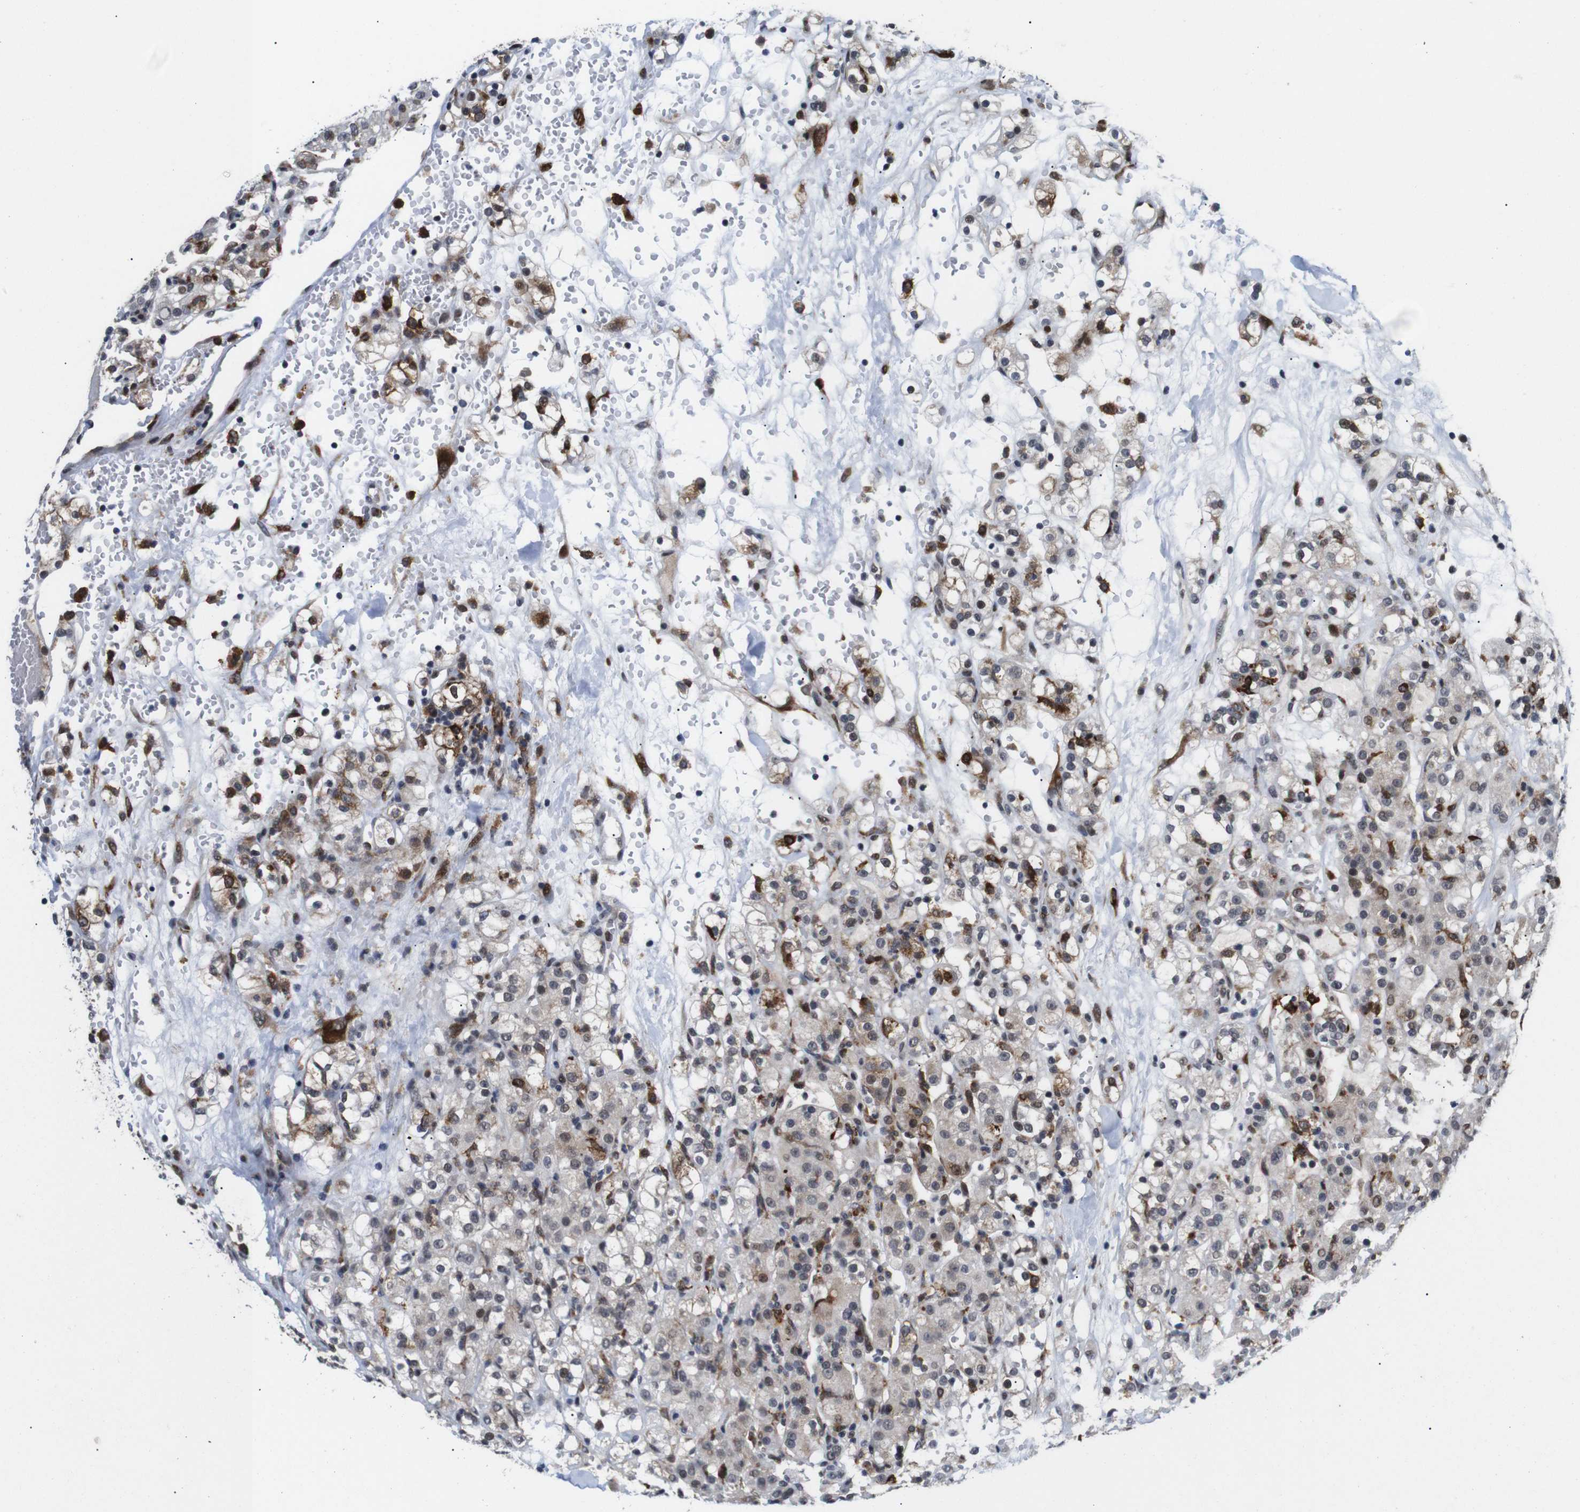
{"staining": {"intensity": "weak", "quantity": ">75%", "location": "cytoplasmic/membranous,nuclear"}, "tissue": "renal cancer", "cell_type": "Tumor cells", "image_type": "cancer", "snomed": [{"axis": "morphology", "description": "Normal tissue, NOS"}, {"axis": "morphology", "description": "Adenocarcinoma, NOS"}, {"axis": "topography", "description": "Kidney"}], "caption": "Adenocarcinoma (renal) tissue displays weak cytoplasmic/membranous and nuclear expression in approximately >75% of tumor cells, visualized by immunohistochemistry.", "gene": "EIF4G1", "patient": {"sex": "male", "age": 61}}